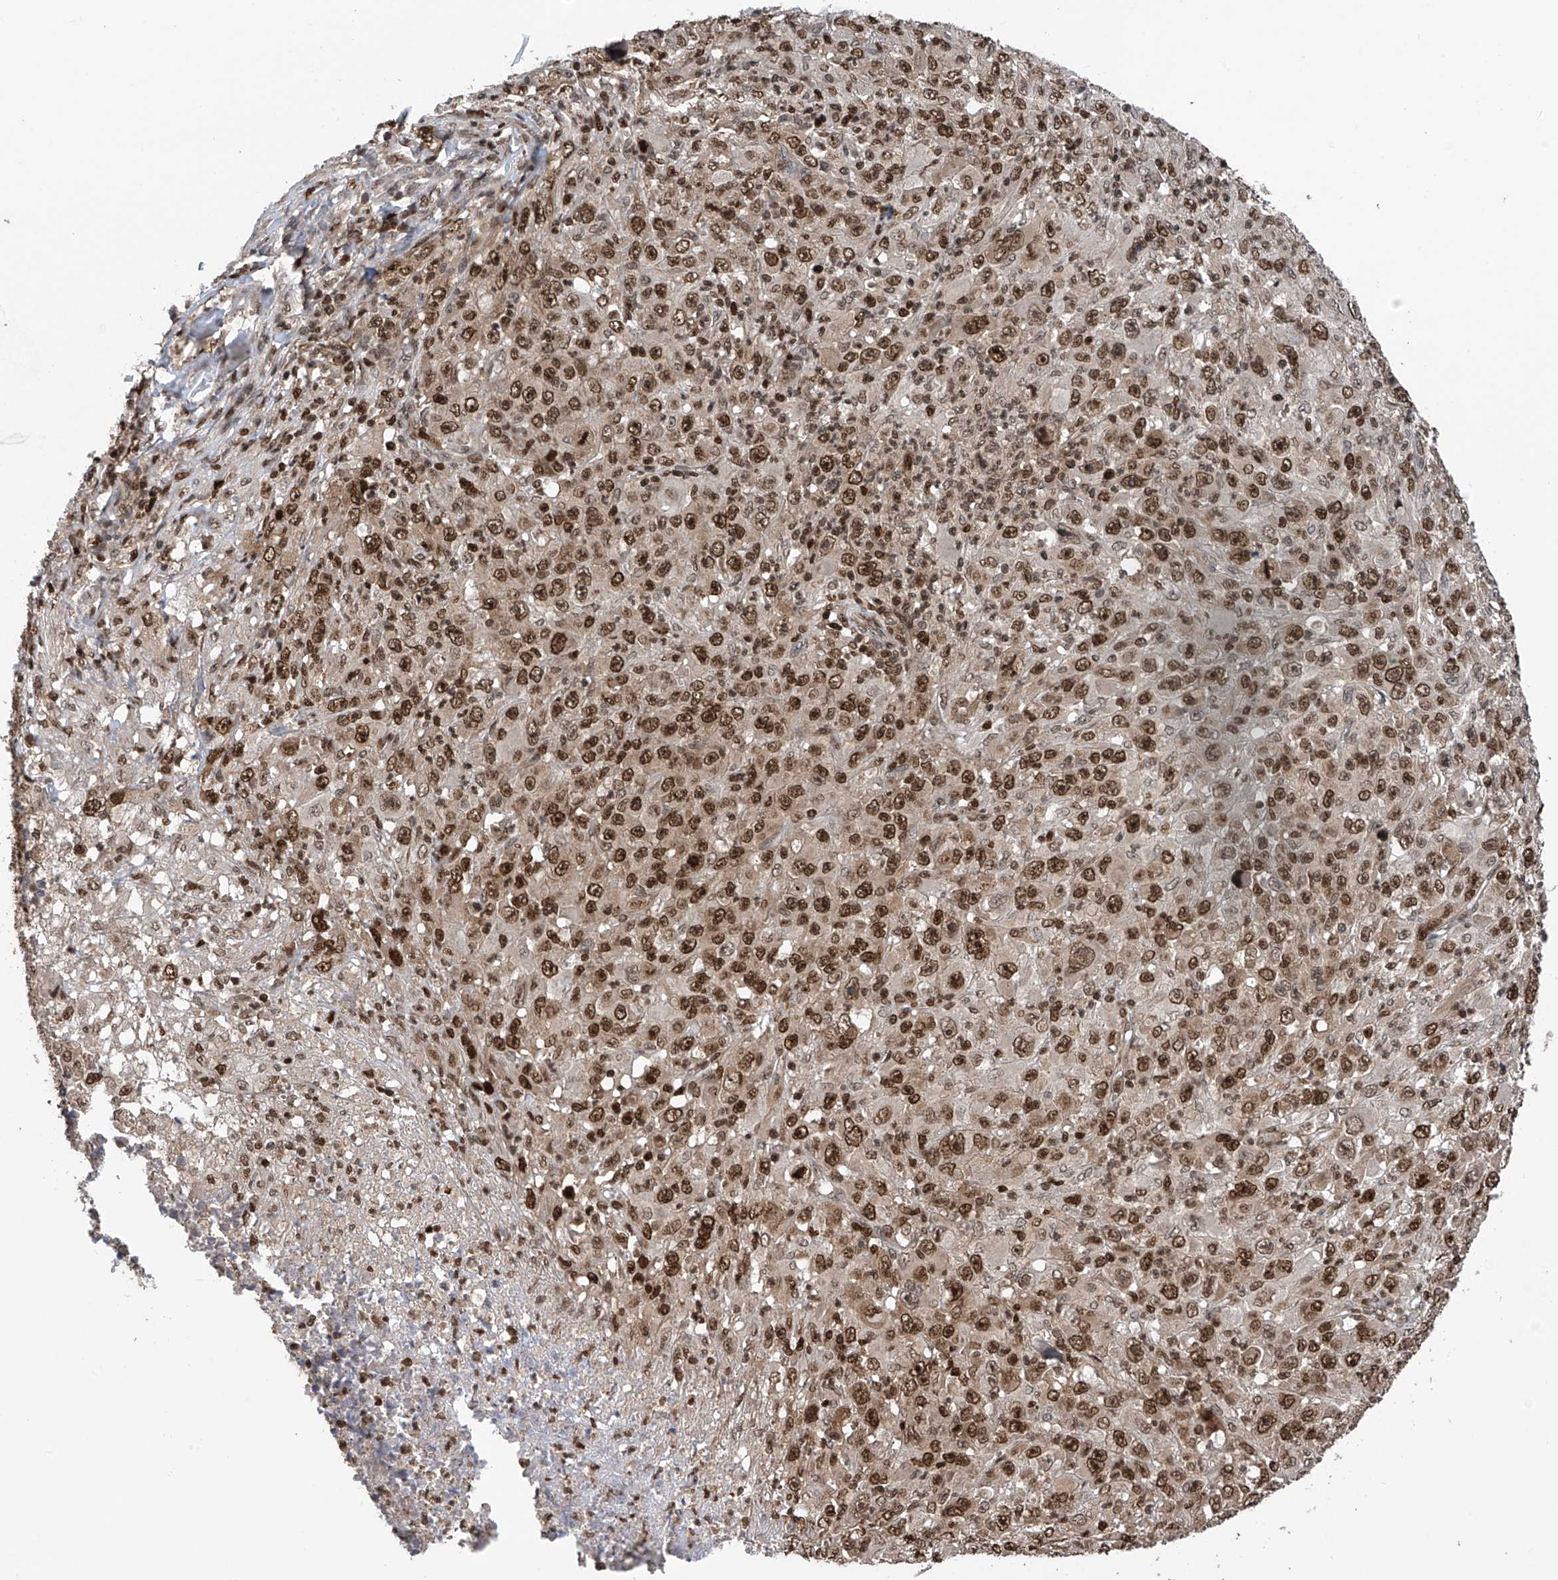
{"staining": {"intensity": "strong", "quantity": ">75%", "location": "nuclear"}, "tissue": "melanoma", "cell_type": "Tumor cells", "image_type": "cancer", "snomed": [{"axis": "morphology", "description": "Malignant melanoma, Metastatic site"}, {"axis": "topography", "description": "Skin"}], "caption": "The immunohistochemical stain labels strong nuclear positivity in tumor cells of melanoma tissue.", "gene": "DNAJC9", "patient": {"sex": "female", "age": 56}}